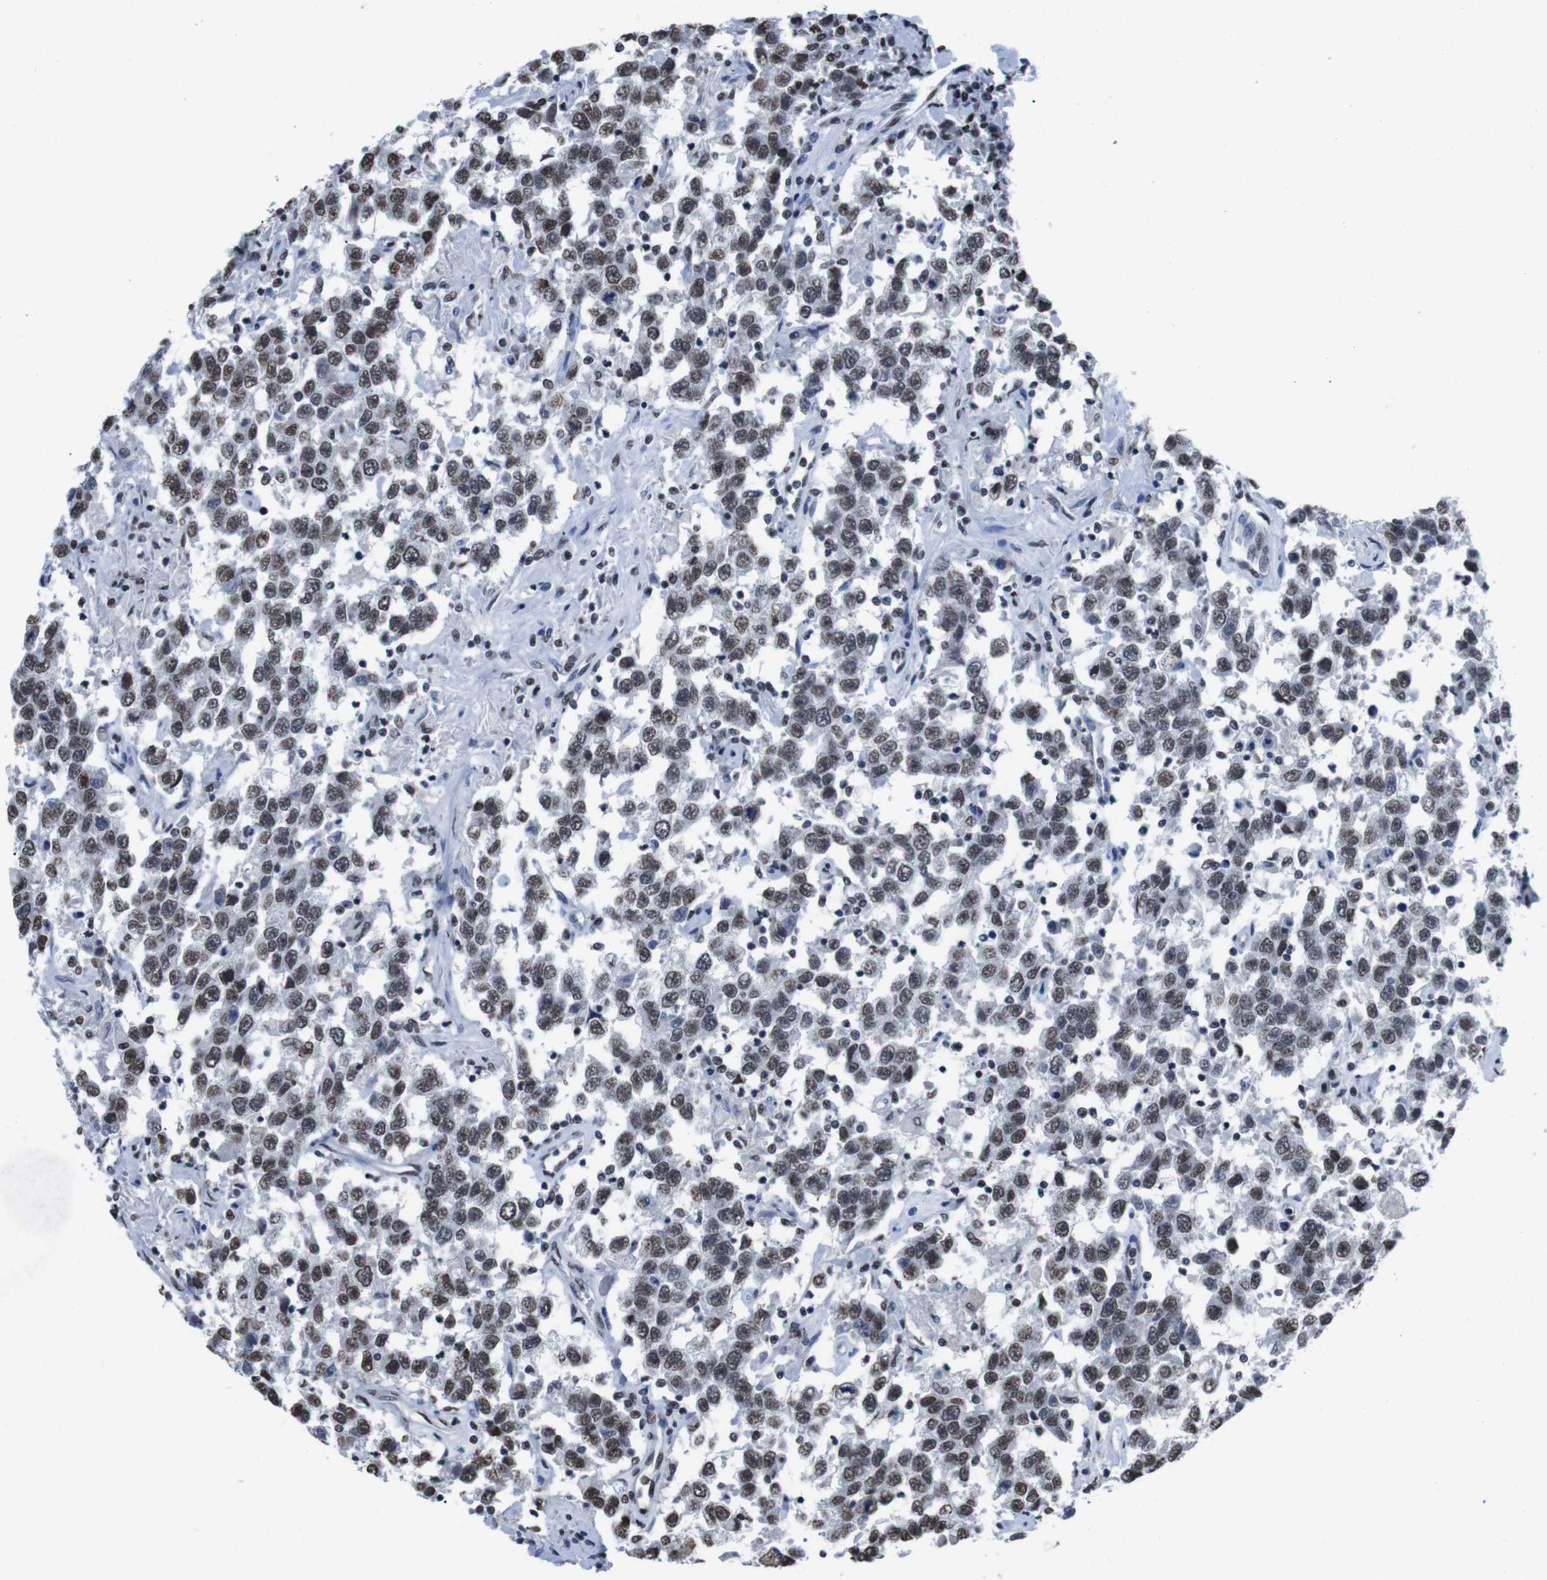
{"staining": {"intensity": "moderate", "quantity": ">75%", "location": "nuclear"}, "tissue": "testis cancer", "cell_type": "Tumor cells", "image_type": "cancer", "snomed": [{"axis": "morphology", "description": "Seminoma, NOS"}, {"axis": "topography", "description": "Testis"}], "caption": "High-magnification brightfield microscopy of testis seminoma stained with DAB (brown) and counterstained with hematoxylin (blue). tumor cells exhibit moderate nuclear expression is present in about>75% of cells.", "gene": "PIP4P2", "patient": {"sex": "male", "age": 41}}